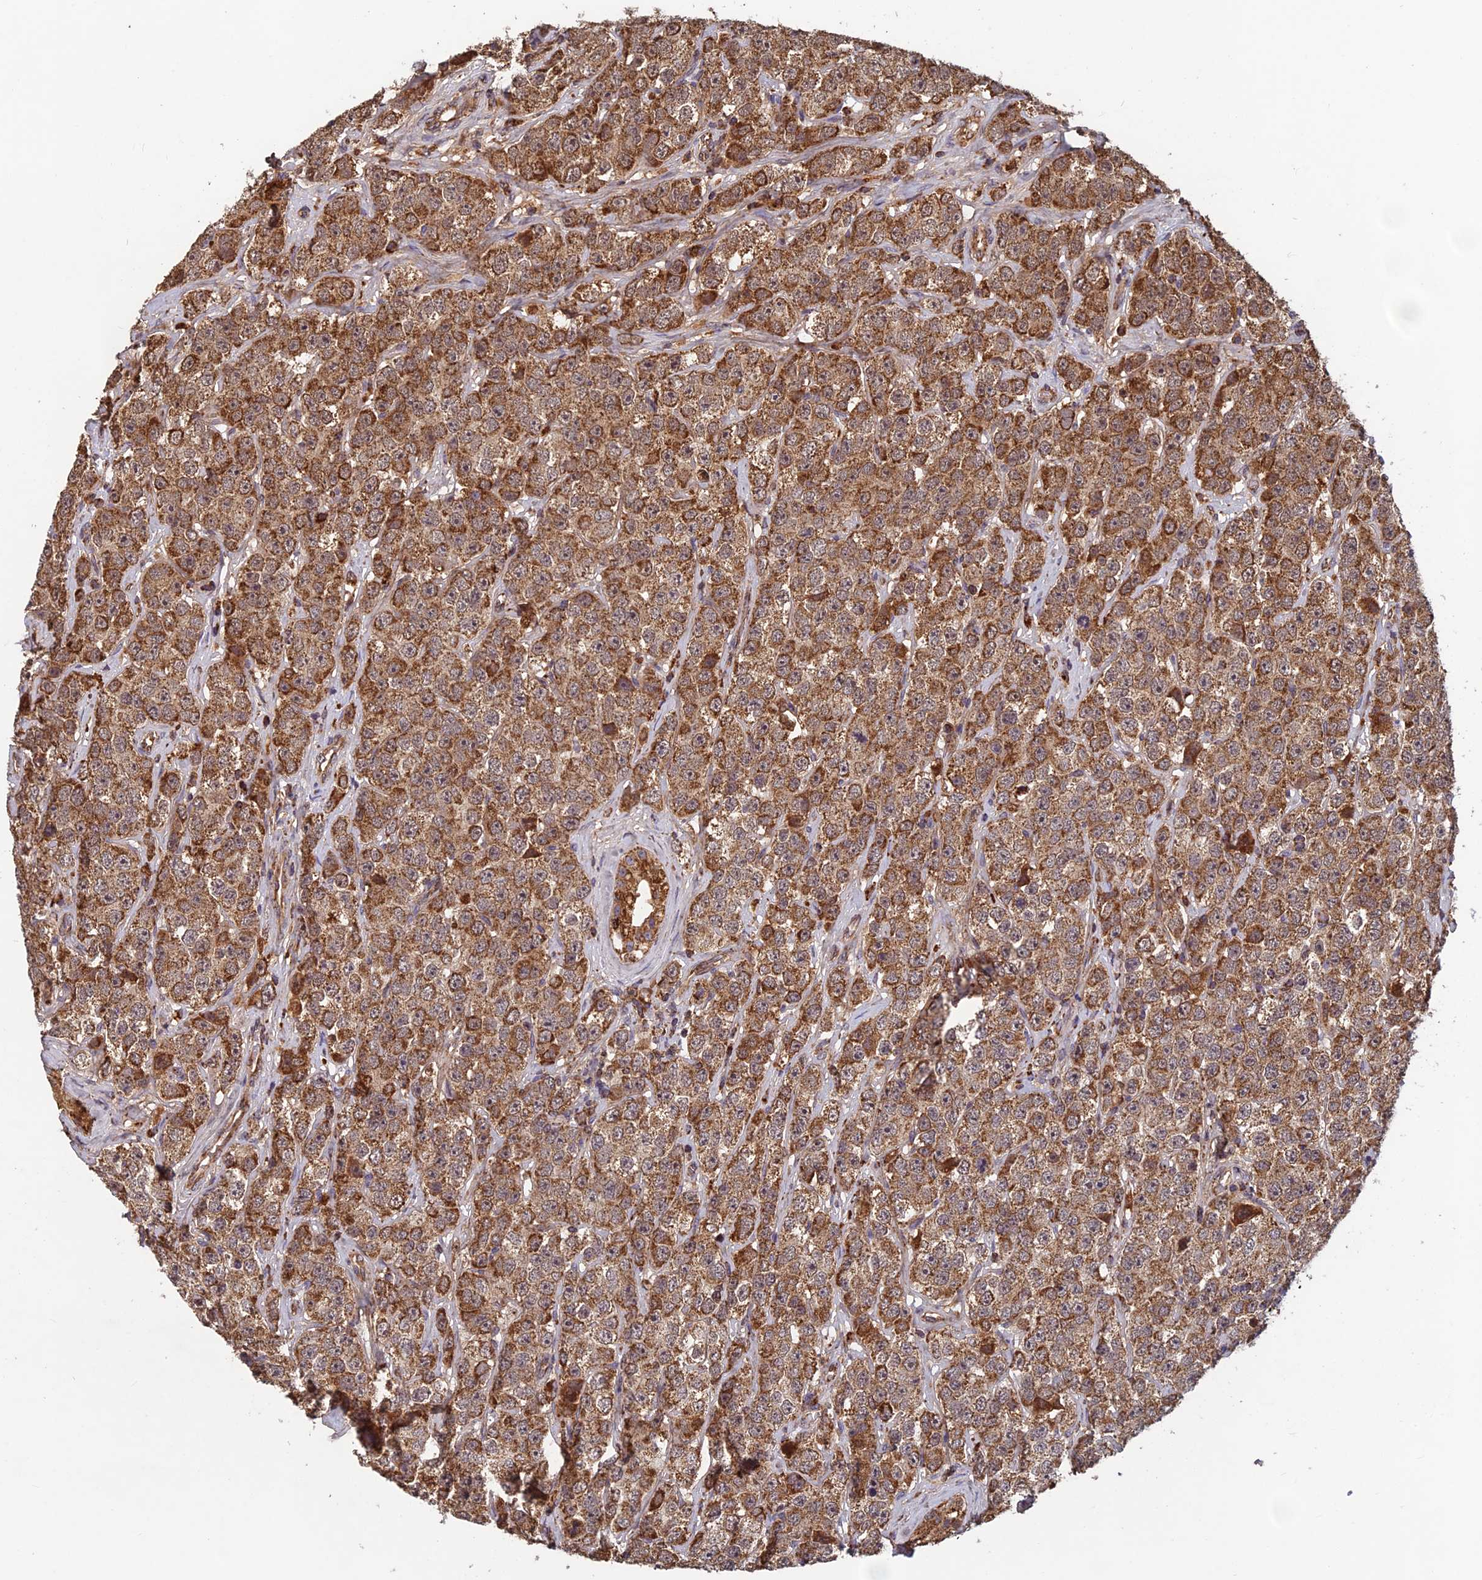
{"staining": {"intensity": "moderate", "quantity": ">75%", "location": "cytoplasmic/membranous"}, "tissue": "testis cancer", "cell_type": "Tumor cells", "image_type": "cancer", "snomed": [{"axis": "morphology", "description": "Seminoma, NOS"}, {"axis": "topography", "description": "Testis"}], "caption": "Testis seminoma stained with a protein marker demonstrates moderate staining in tumor cells.", "gene": "CCDC15", "patient": {"sex": "male", "age": 28}}